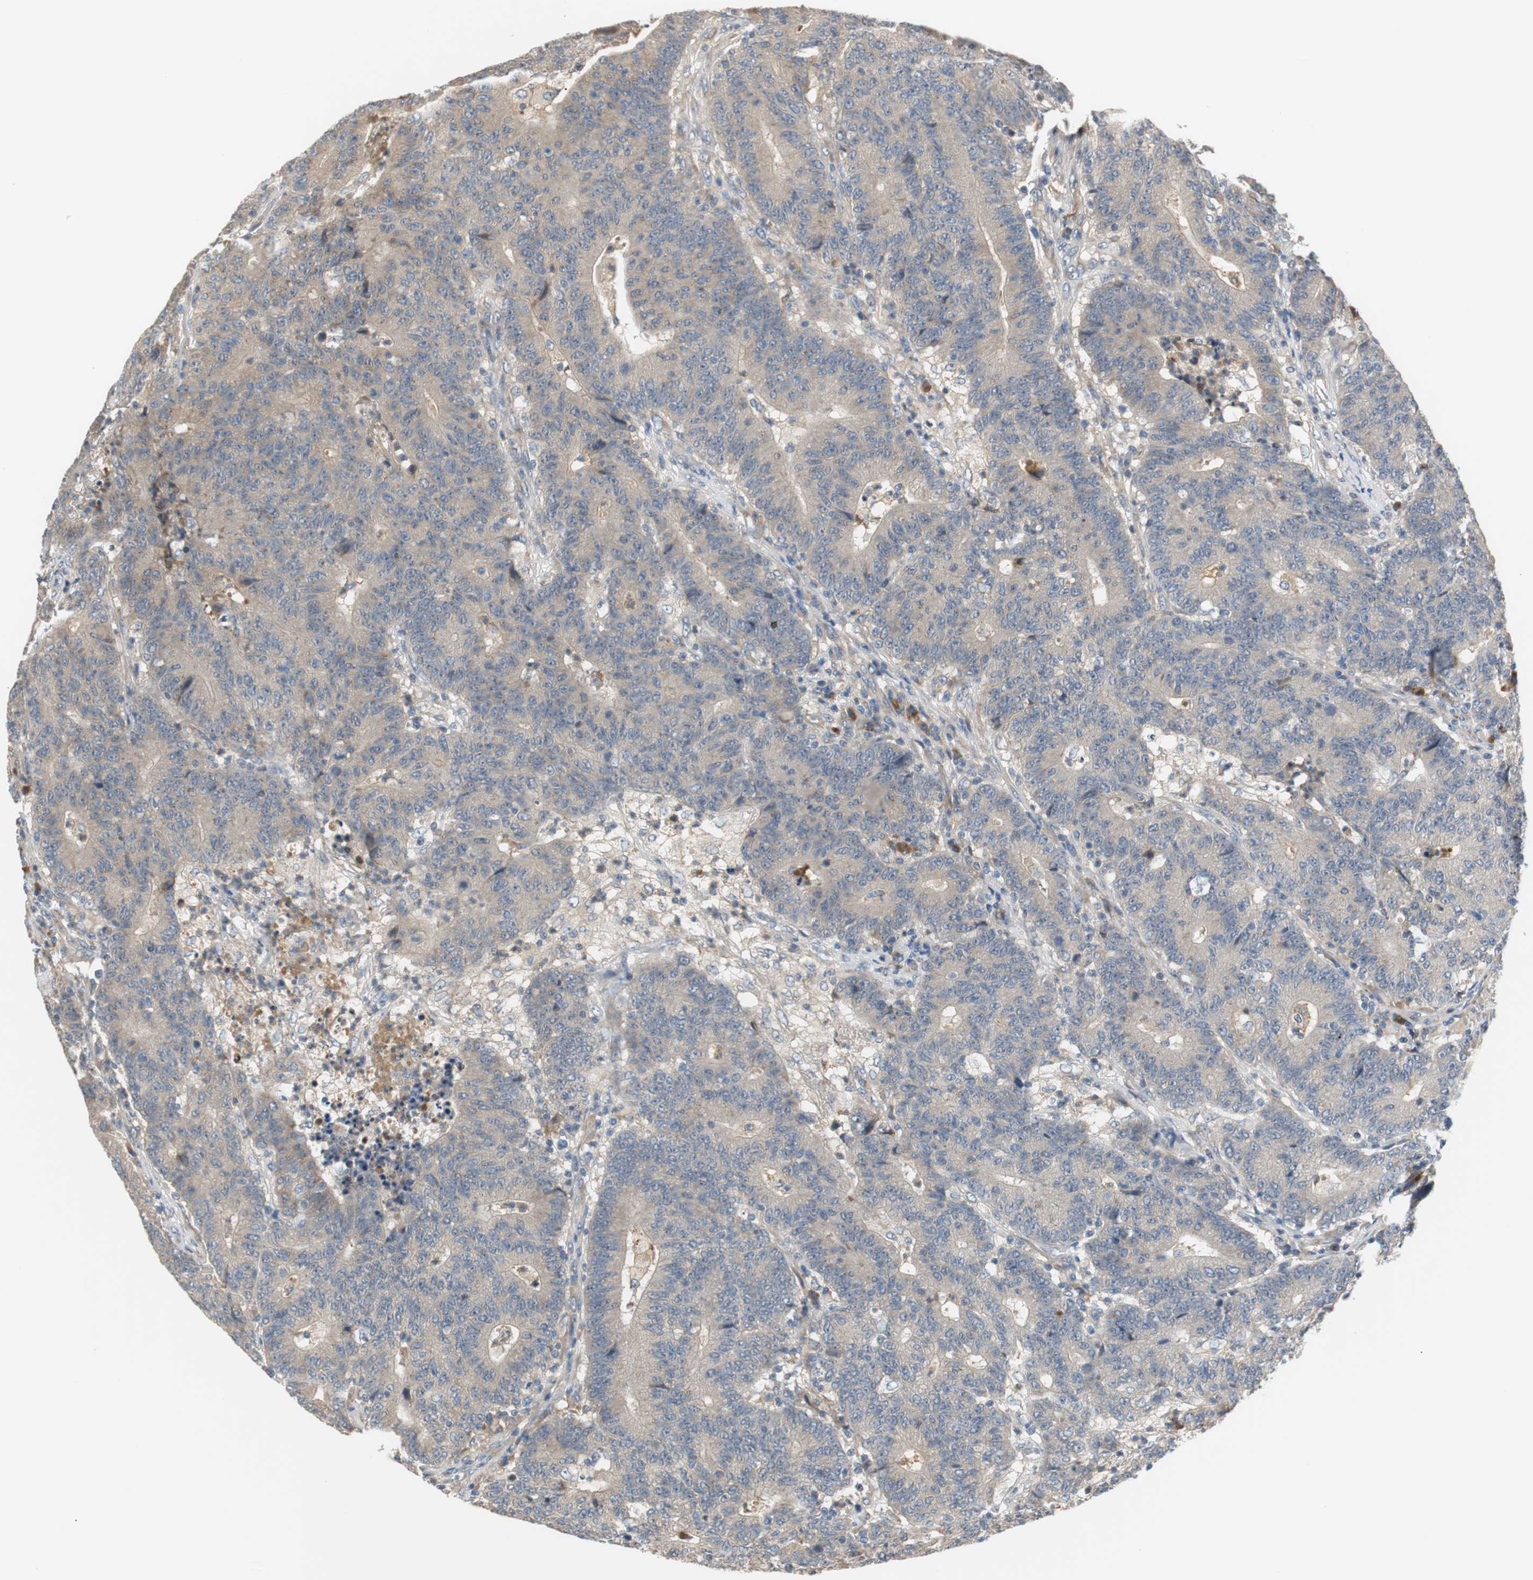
{"staining": {"intensity": "weak", "quantity": ">75%", "location": "cytoplasmic/membranous"}, "tissue": "colorectal cancer", "cell_type": "Tumor cells", "image_type": "cancer", "snomed": [{"axis": "morphology", "description": "Normal tissue, NOS"}, {"axis": "morphology", "description": "Adenocarcinoma, NOS"}, {"axis": "topography", "description": "Colon"}], "caption": "A brown stain labels weak cytoplasmic/membranous expression of a protein in colorectal adenocarcinoma tumor cells.", "gene": "C4A", "patient": {"sex": "female", "age": 75}}